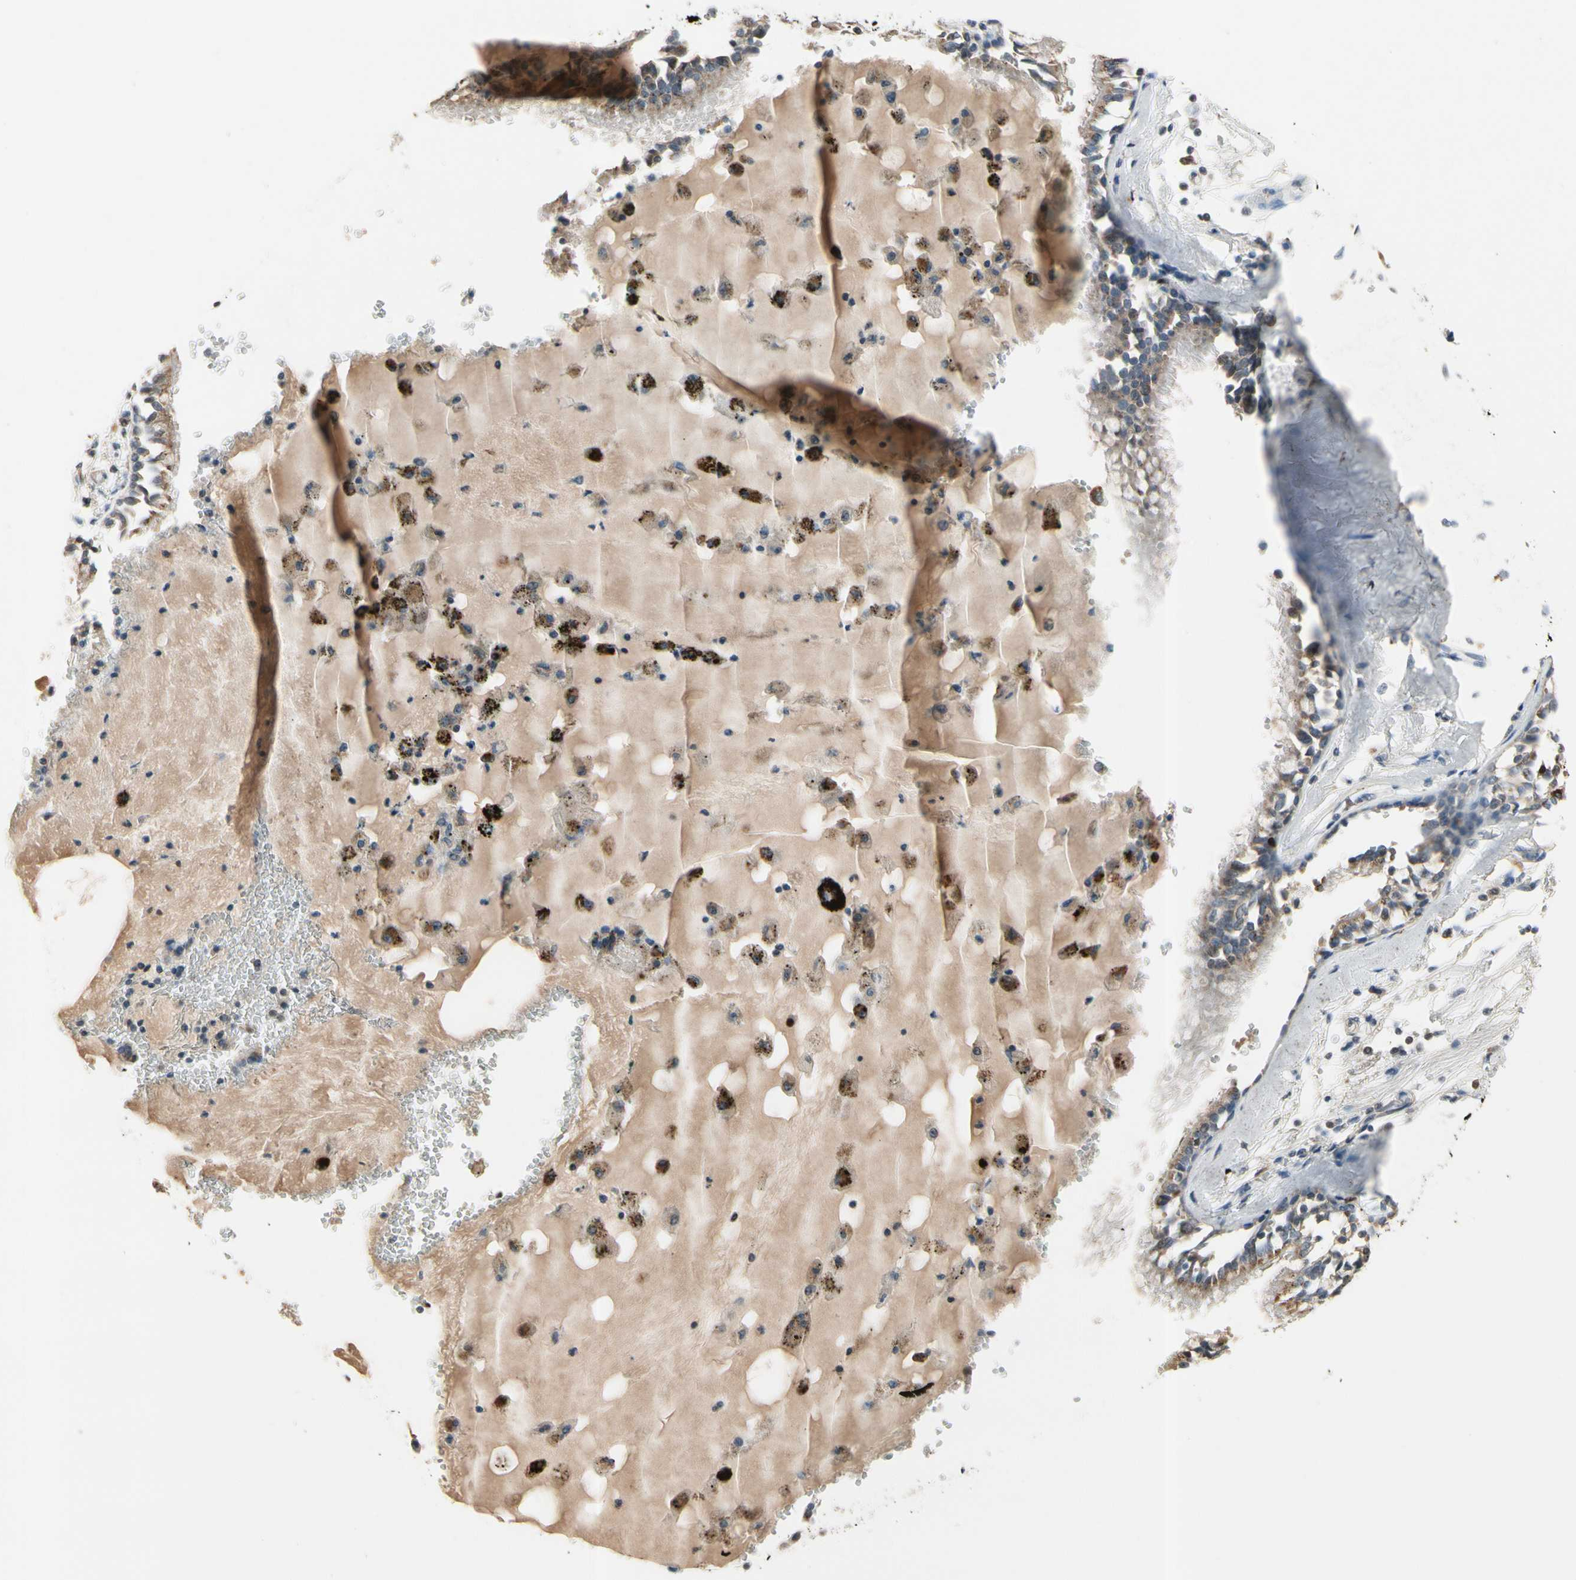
{"staining": {"intensity": "weak", "quantity": ">75%", "location": "cytoplasmic/membranous"}, "tissue": "bronchus", "cell_type": "Respiratory epithelial cells", "image_type": "normal", "snomed": [{"axis": "morphology", "description": "Normal tissue, NOS"}, {"axis": "topography", "description": "Bronchus"}, {"axis": "topography", "description": "Lung"}], "caption": "Protein staining exhibits weak cytoplasmic/membranous positivity in about >75% of respiratory epithelial cells in unremarkable bronchus. (IHC, brightfield microscopy, high magnification).", "gene": "ZKSCAN3", "patient": {"sex": "female", "age": 56}}